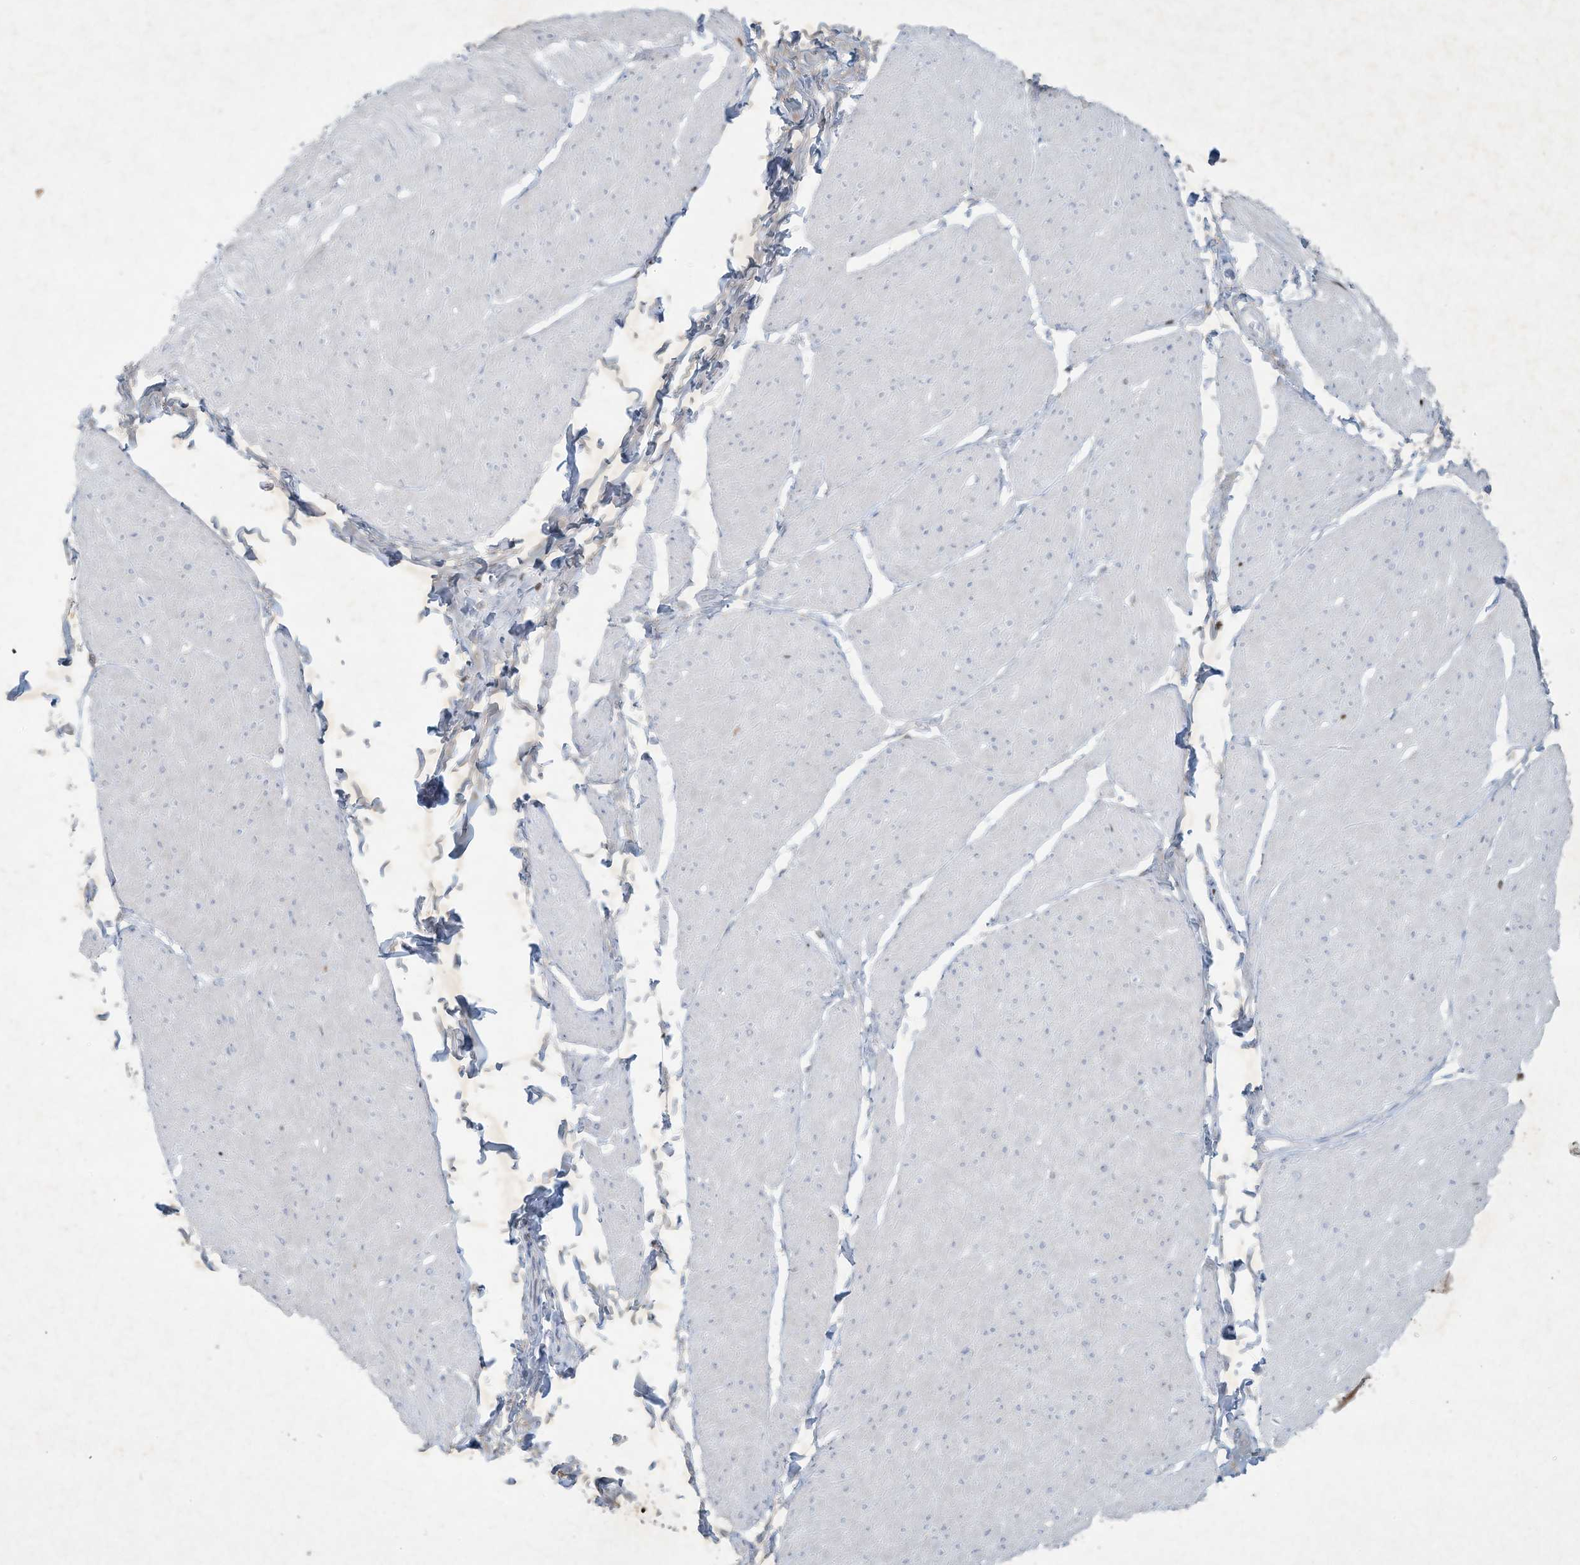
{"staining": {"intensity": "weak", "quantity": "<25%", "location": "cytoplasmic/membranous"}, "tissue": "smooth muscle", "cell_type": "Smooth muscle cells", "image_type": "normal", "snomed": [{"axis": "morphology", "description": "Urothelial carcinoma, High grade"}, {"axis": "topography", "description": "Urinary bladder"}], "caption": "Immunohistochemistry of unremarkable smooth muscle shows no expression in smooth muscle cells.", "gene": "TUBE1", "patient": {"sex": "male", "age": 46}}